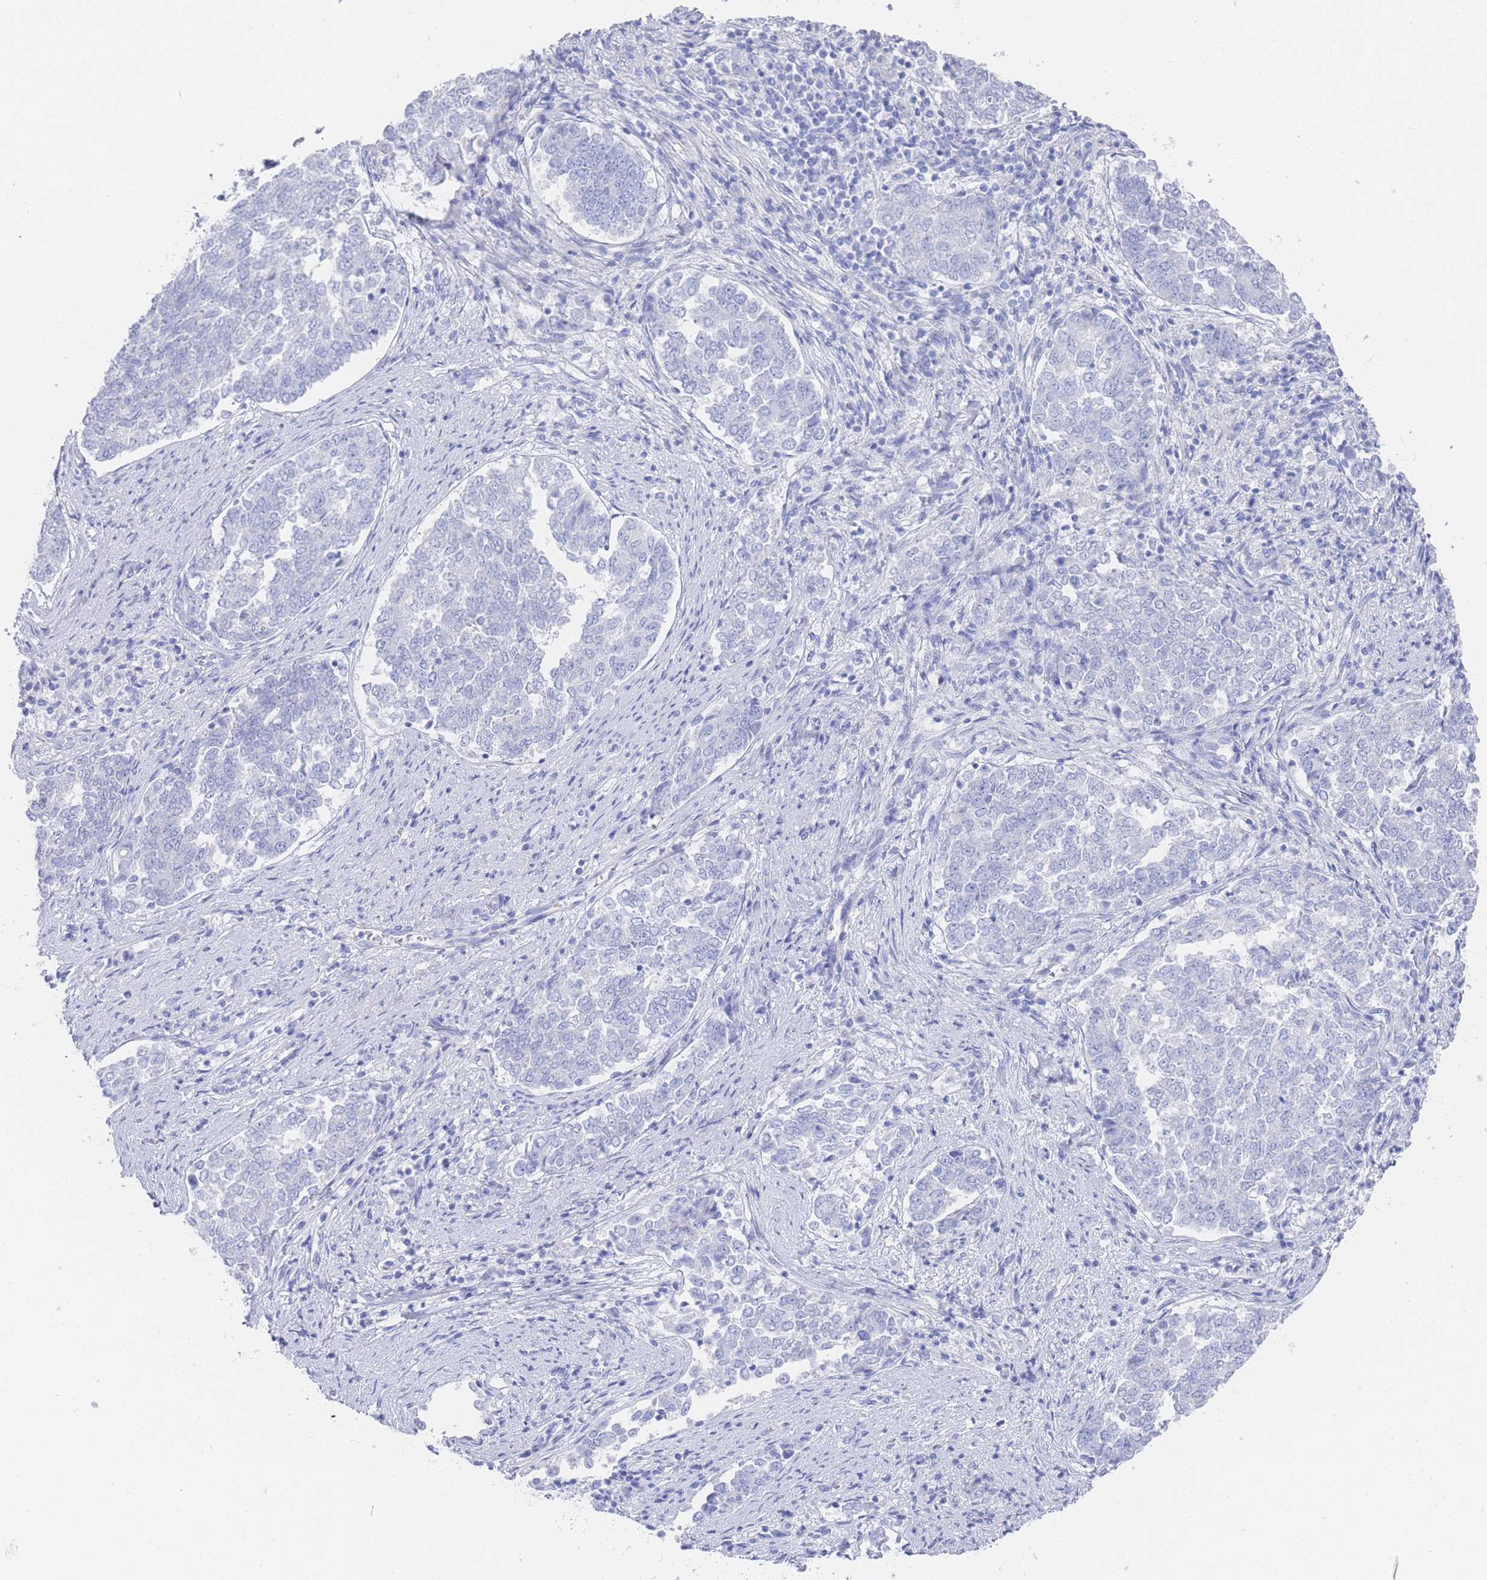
{"staining": {"intensity": "negative", "quantity": "none", "location": "none"}, "tissue": "endometrial cancer", "cell_type": "Tumor cells", "image_type": "cancer", "snomed": [{"axis": "morphology", "description": "Adenocarcinoma, NOS"}, {"axis": "topography", "description": "Endometrium"}], "caption": "Tumor cells show no significant protein staining in endometrial adenocarcinoma.", "gene": "LRRC37A", "patient": {"sex": "female", "age": 80}}